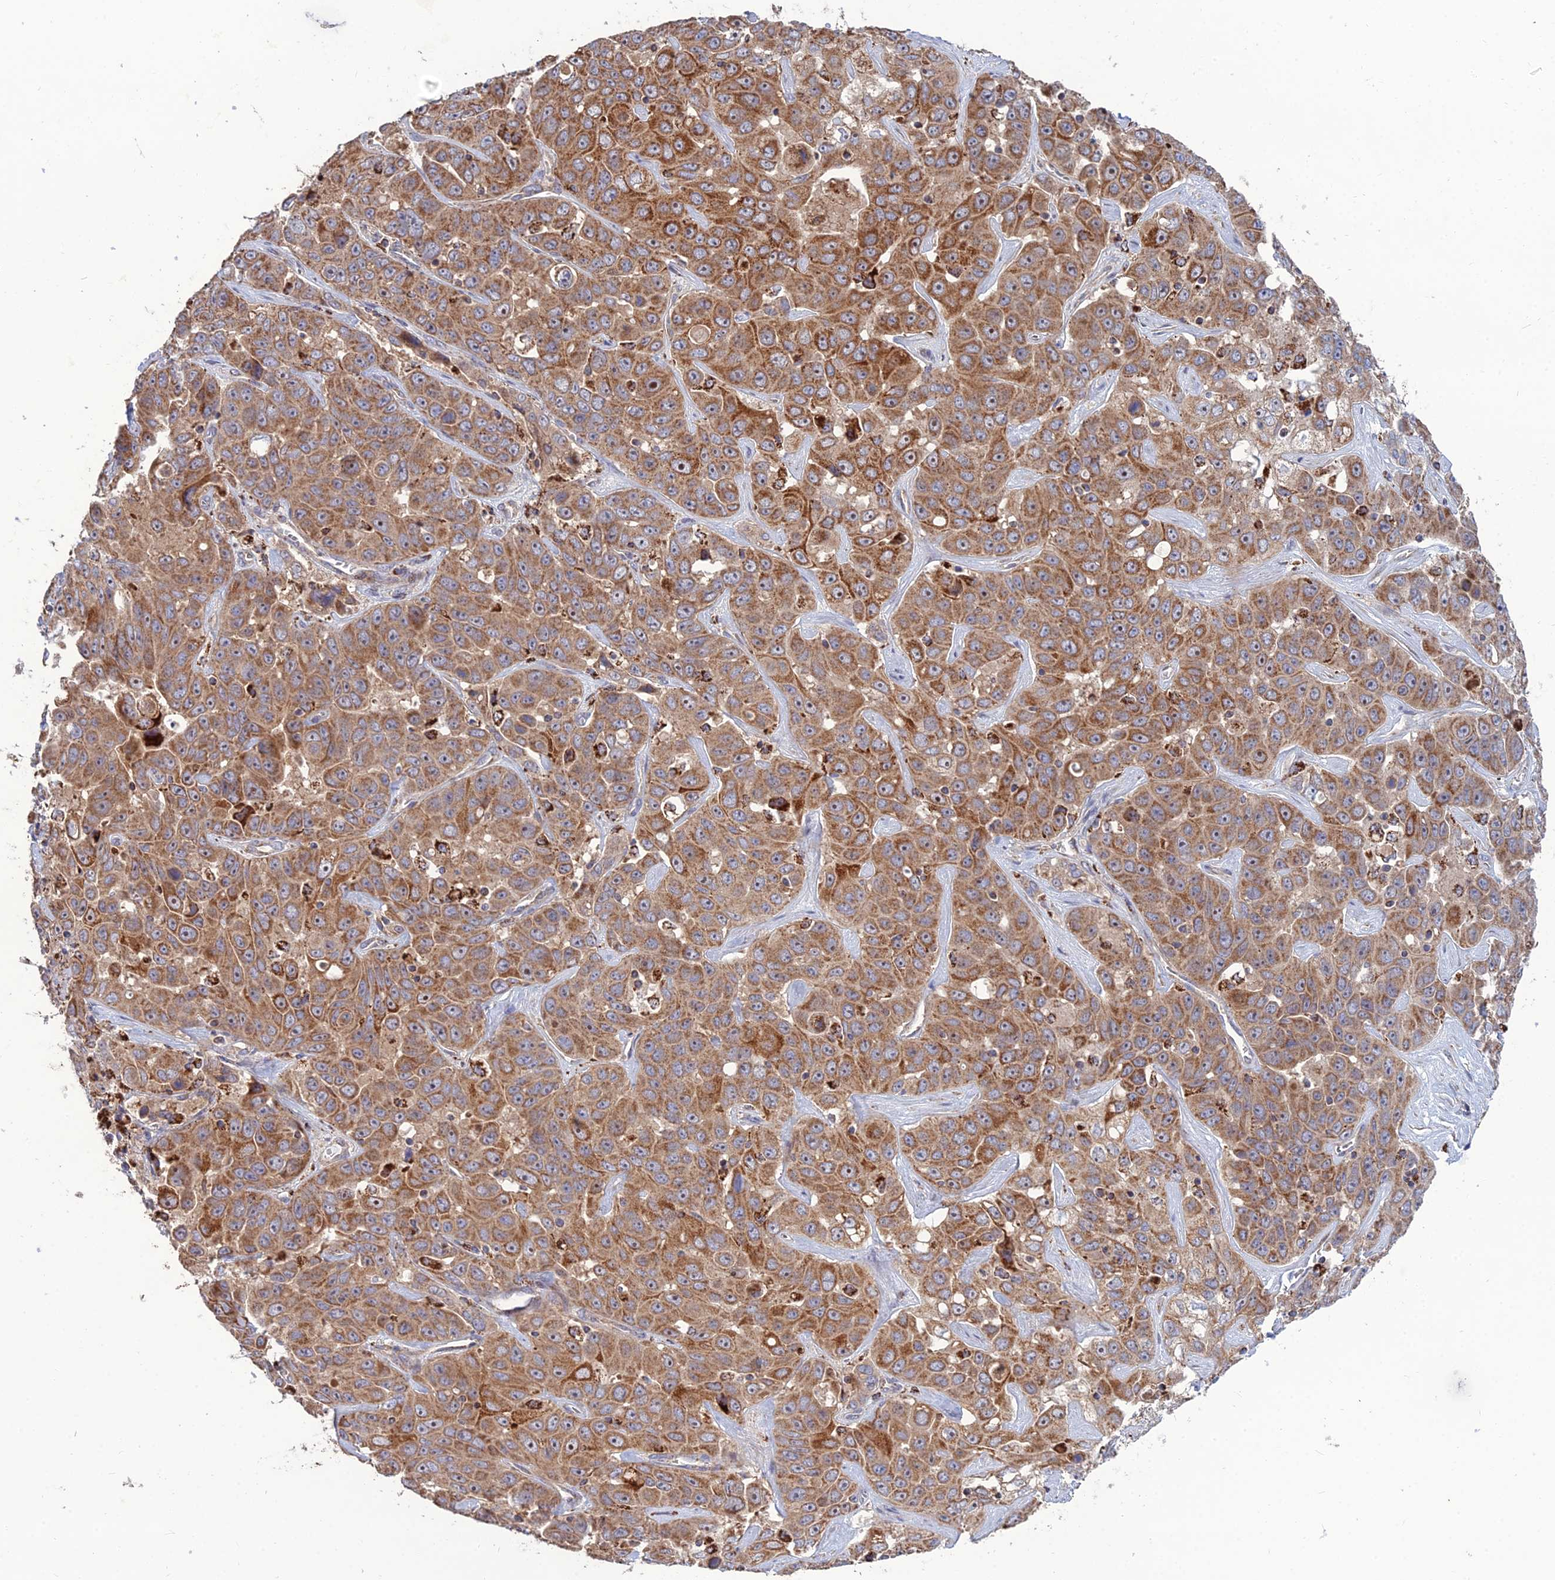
{"staining": {"intensity": "moderate", "quantity": ">75%", "location": "cytoplasmic/membranous"}, "tissue": "liver cancer", "cell_type": "Tumor cells", "image_type": "cancer", "snomed": [{"axis": "morphology", "description": "Cholangiocarcinoma"}, {"axis": "topography", "description": "Liver"}], "caption": "Immunohistochemistry (DAB (3,3'-diaminobenzidine)) staining of liver cancer reveals moderate cytoplasmic/membranous protein positivity in about >75% of tumor cells. (IHC, brightfield microscopy, high magnification).", "gene": "RIC8B", "patient": {"sex": "female", "age": 52}}